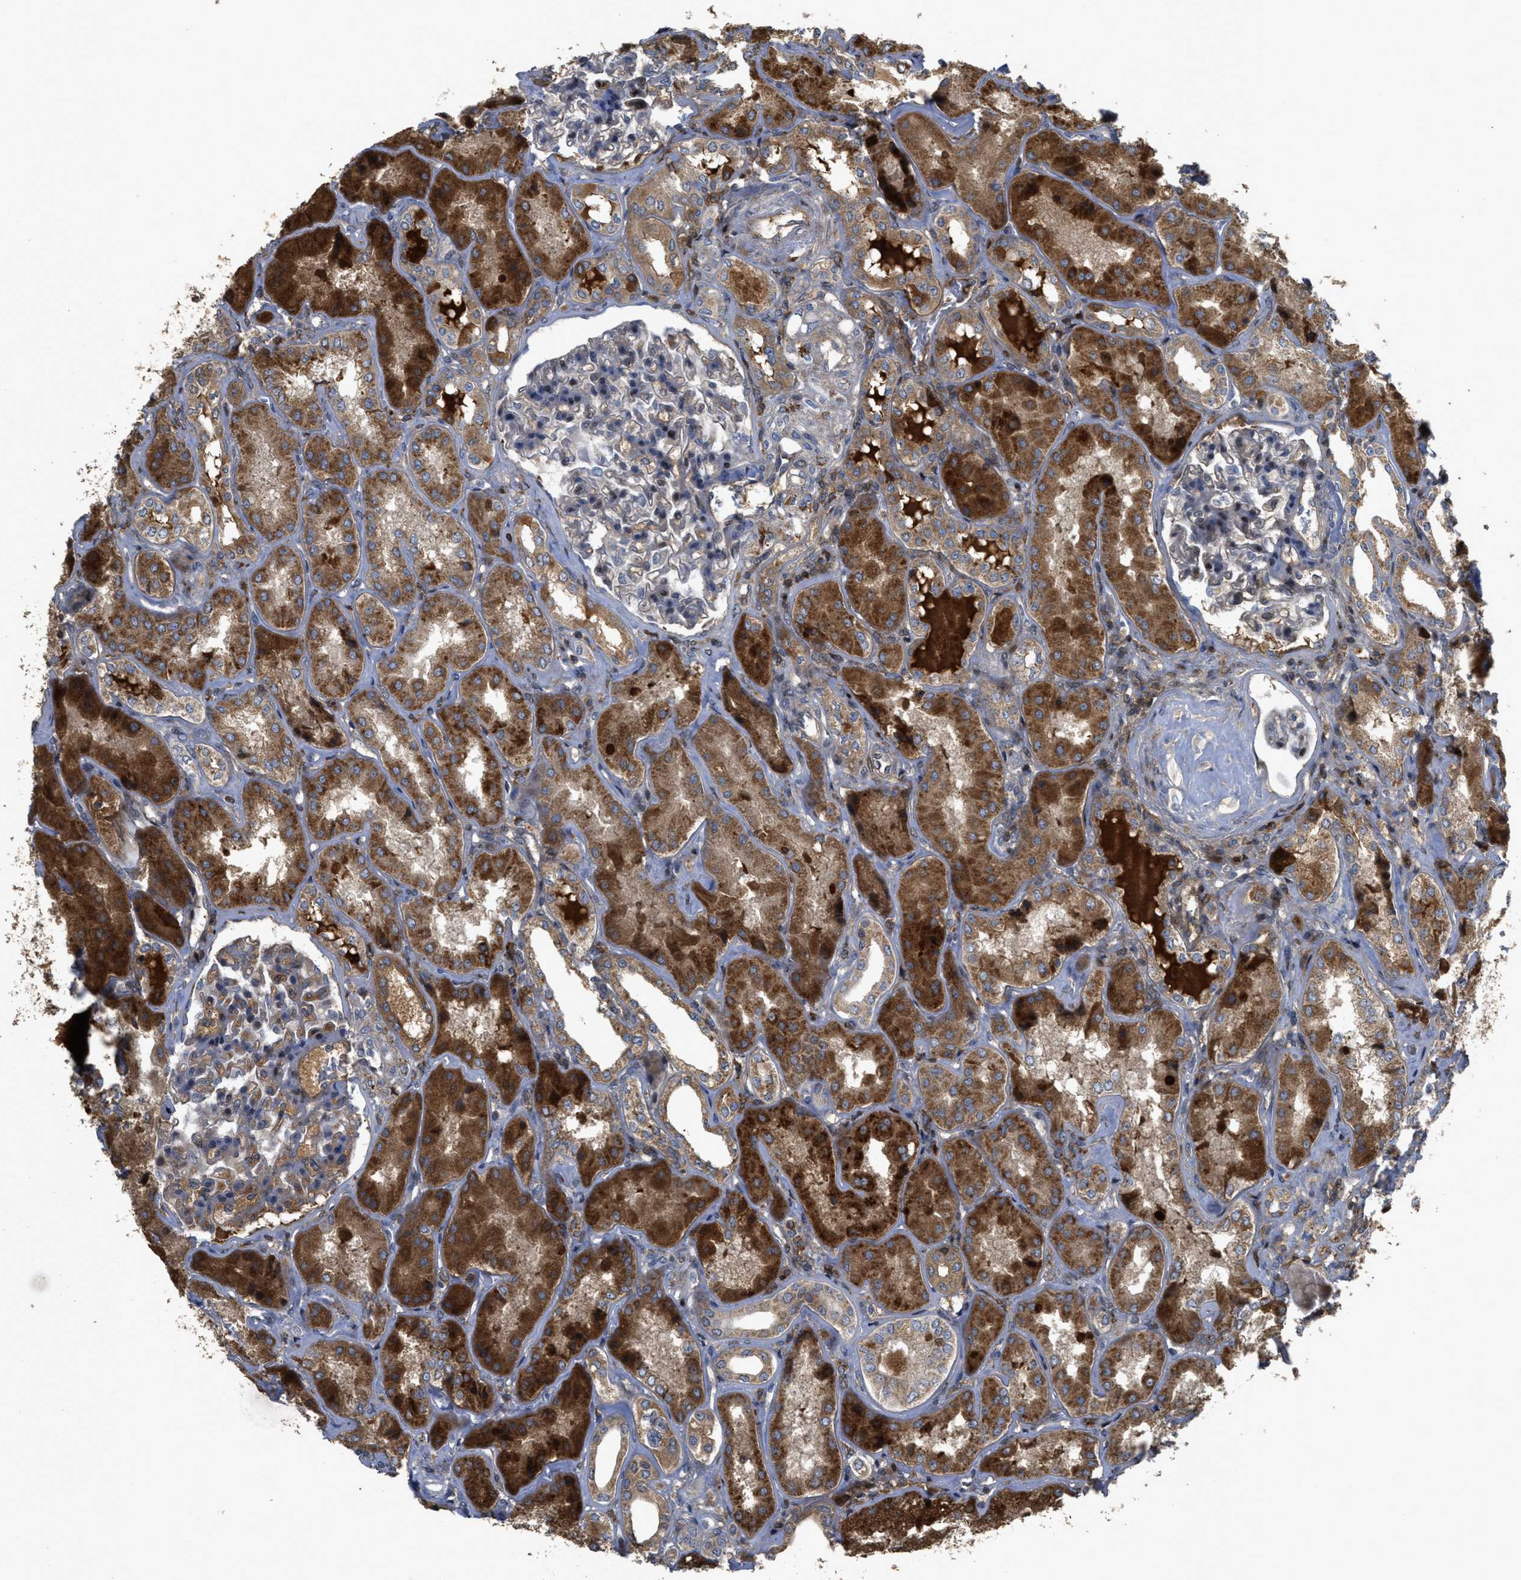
{"staining": {"intensity": "weak", "quantity": ">75%", "location": "cytoplasmic/membranous"}, "tissue": "kidney", "cell_type": "Cells in glomeruli", "image_type": "normal", "snomed": [{"axis": "morphology", "description": "Normal tissue, NOS"}, {"axis": "topography", "description": "Kidney"}], "caption": "Immunohistochemical staining of benign human kidney displays >75% levels of weak cytoplasmic/membranous protein staining in about >75% of cells in glomeruli. (DAB (3,3'-diaminobenzidine) = brown stain, brightfield microscopy at high magnification).", "gene": "CBR3", "patient": {"sex": "female", "age": 56}}